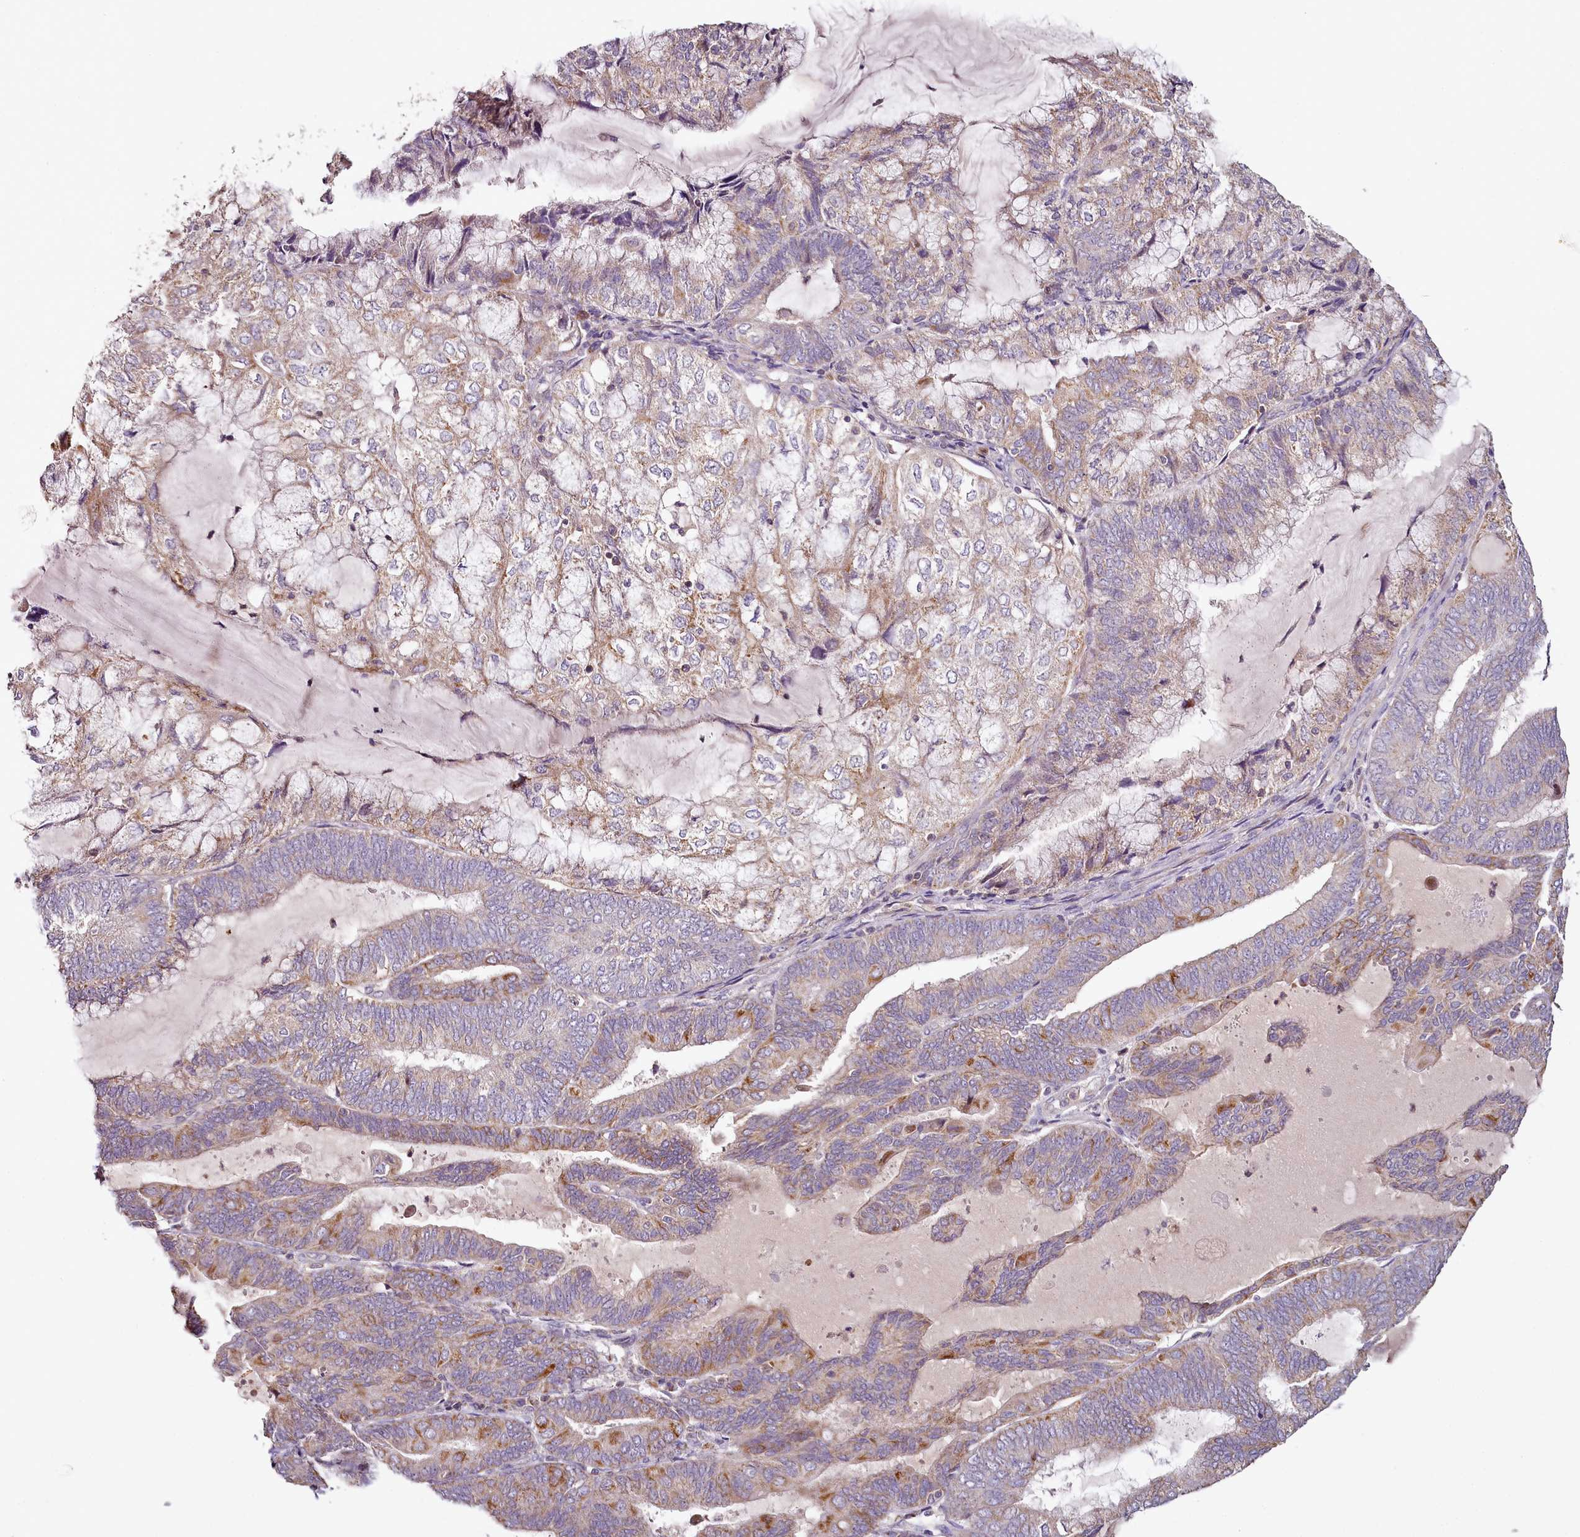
{"staining": {"intensity": "moderate", "quantity": "<25%", "location": "cytoplasmic/membranous"}, "tissue": "endometrial cancer", "cell_type": "Tumor cells", "image_type": "cancer", "snomed": [{"axis": "morphology", "description": "Adenocarcinoma, NOS"}, {"axis": "topography", "description": "Endometrium"}], "caption": "About <25% of tumor cells in endometrial adenocarcinoma display moderate cytoplasmic/membranous protein expression as visualized by brown immunohistochemical staining.", "gene": "ACSS1", "patient": {"sex": "female", "age": 81}}